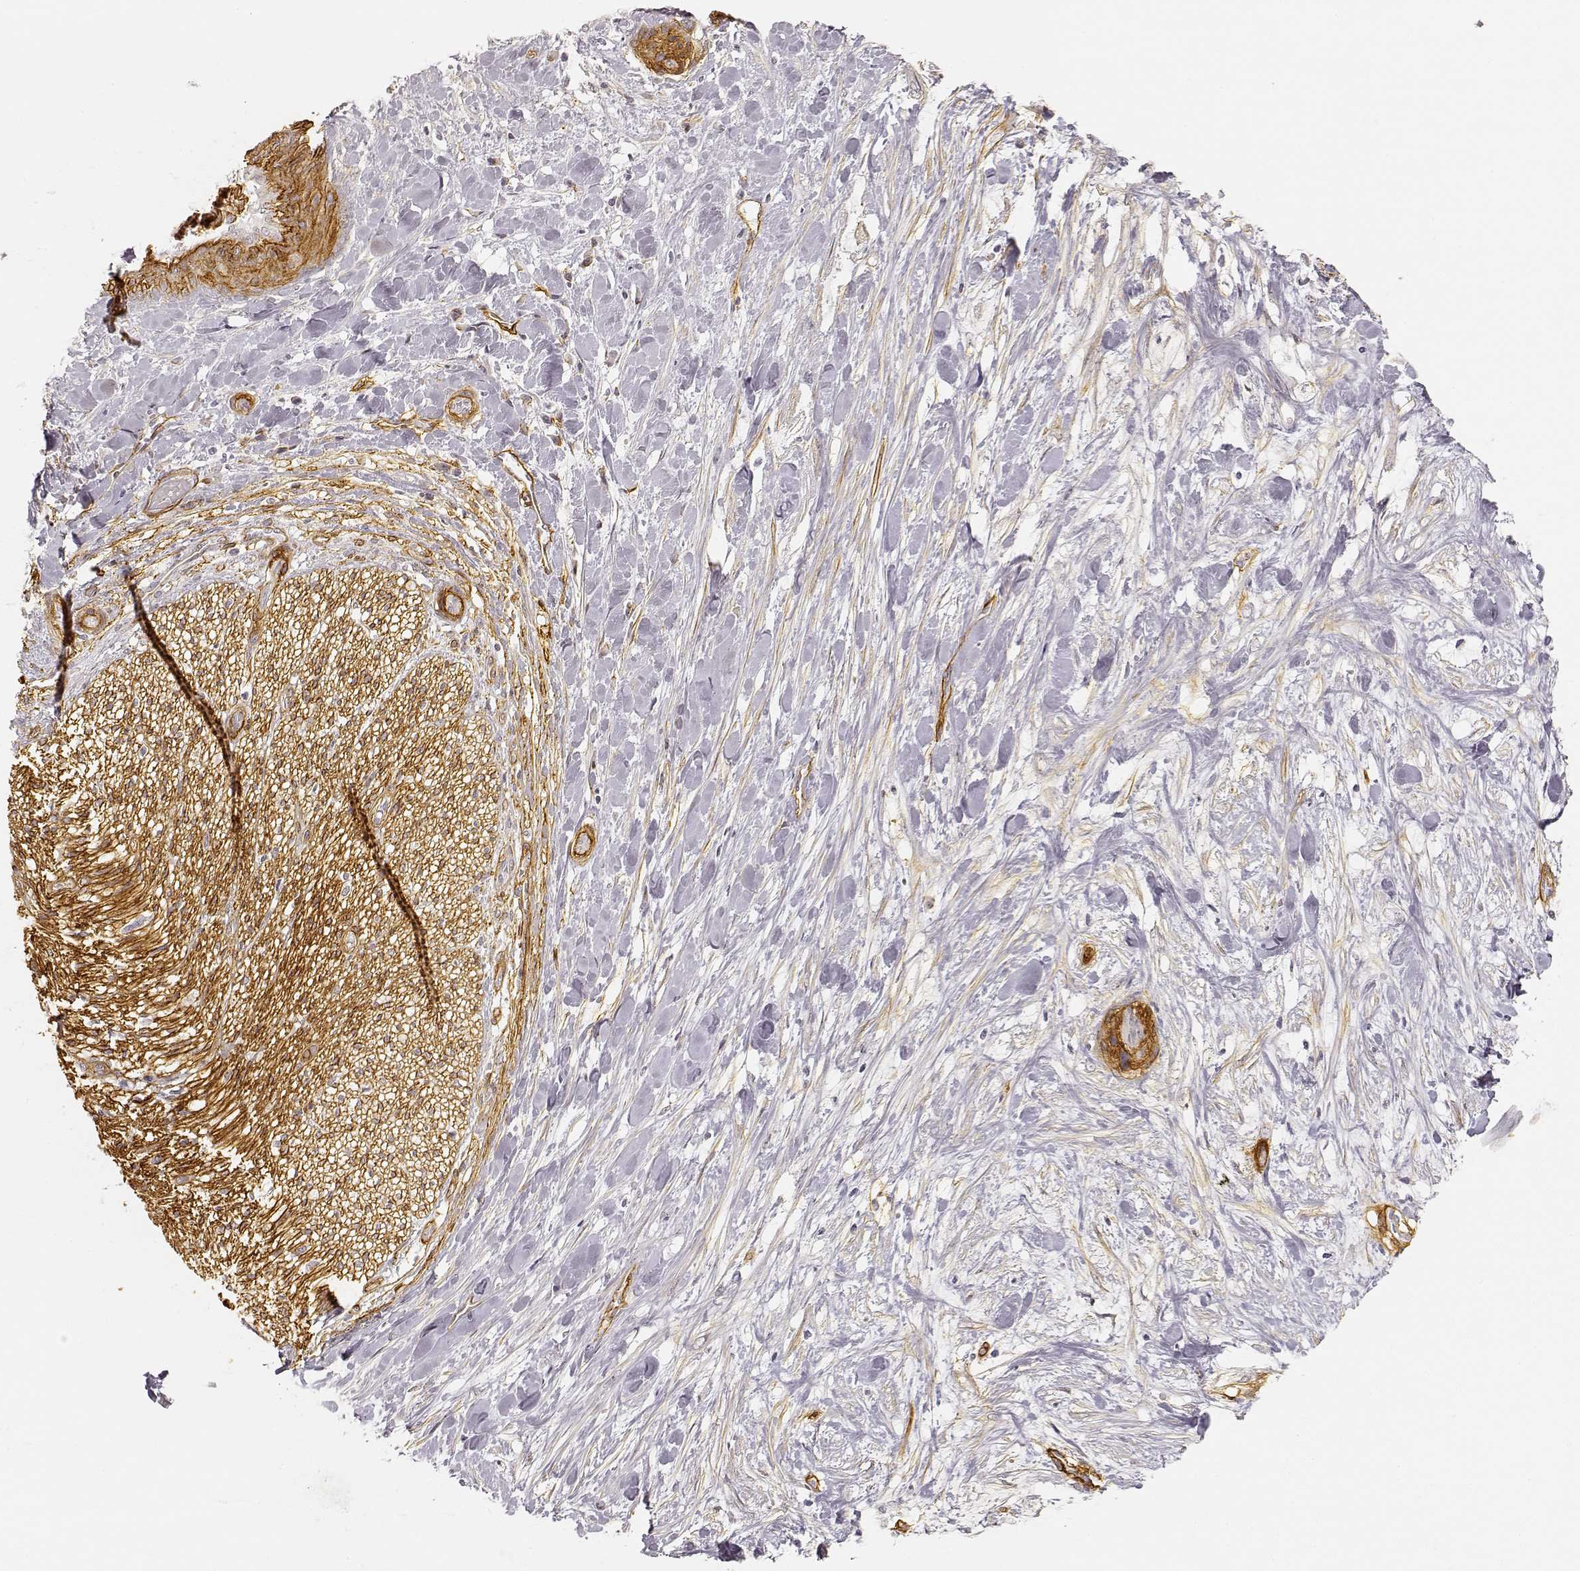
{"staining": {"intensity": "negative", "quantity": "none", "location": "none"}, "tissue": "liver cancer", "cell_type": "Tumor cells", "image_type": "cancer", "snomed": [{"axis": "morphology", "description": "Cholangiocarcinoma"}, {"axis": "topography", "description": "Liver"}], "caption": "Liver cancer was stained to show a protein in brown. There is no significant positivity in tumor cells.", "gene": "LAMA4", "patient": {"sex": "female", "age": 73}}